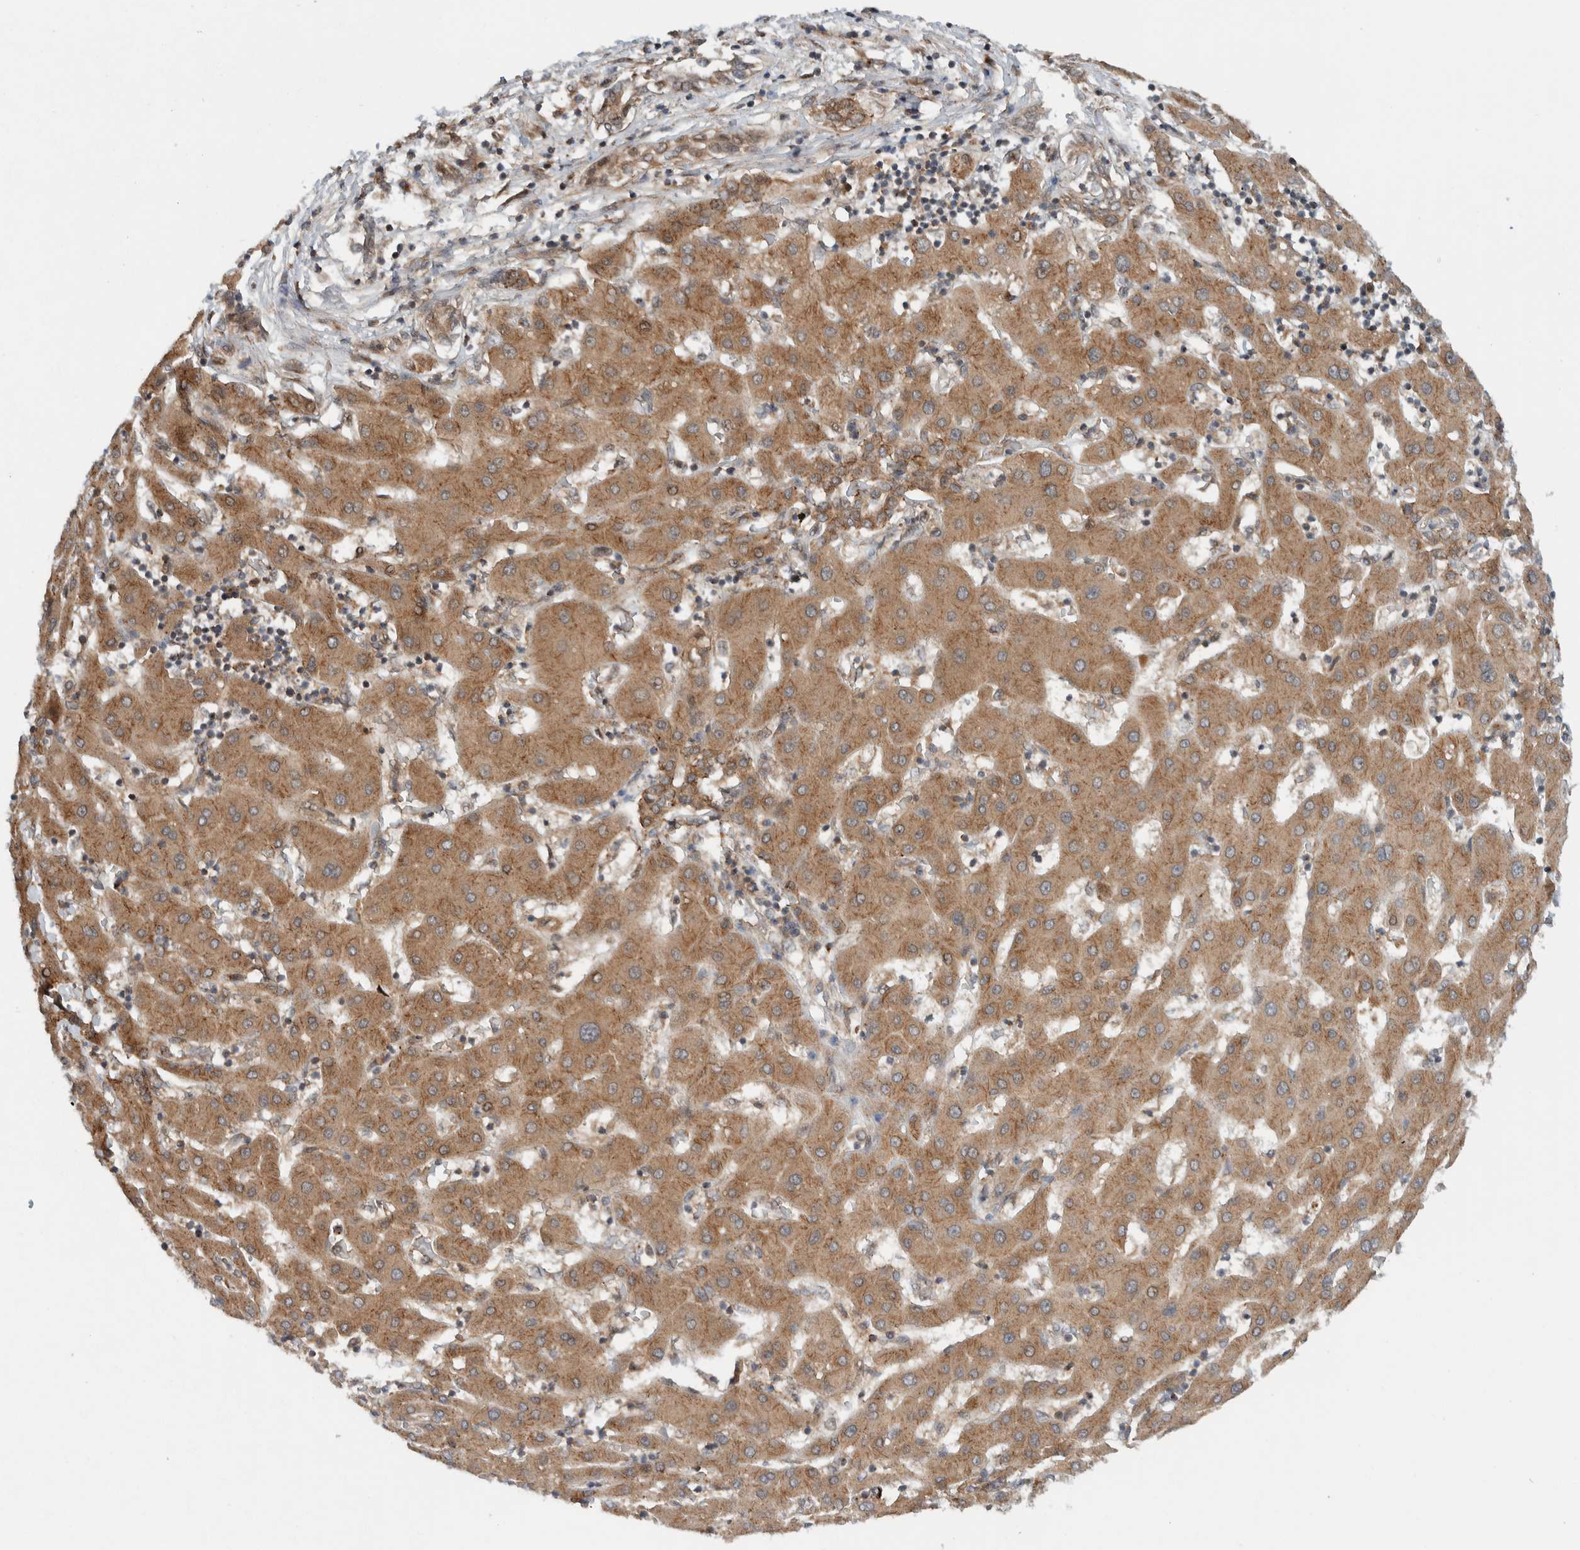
{"staining": {"intensity": "moderate", "quantity": ">75%", "location": "cytoplasmic/membranous"}, "tissue": "liver cancer", "cell_type": "Tumor cells", "image_type": "cancer", "snomed": [{"axis": "morphology", "description": "Carcinoma, Hepatocellular, NOS"}, {"axis": "topography", "description": "Liver"}], "caption": "This micrograph demonstrates hepatocellular carcinoma (liver) stained with IHC to label a protein in brown. The cytoplasmic/membranous of tumor cells show moderate positivity for the protein. Nuclei are counter-stained blue.", "gene": "KLHL6", "patient": {"sex": "male", "age": 65}}